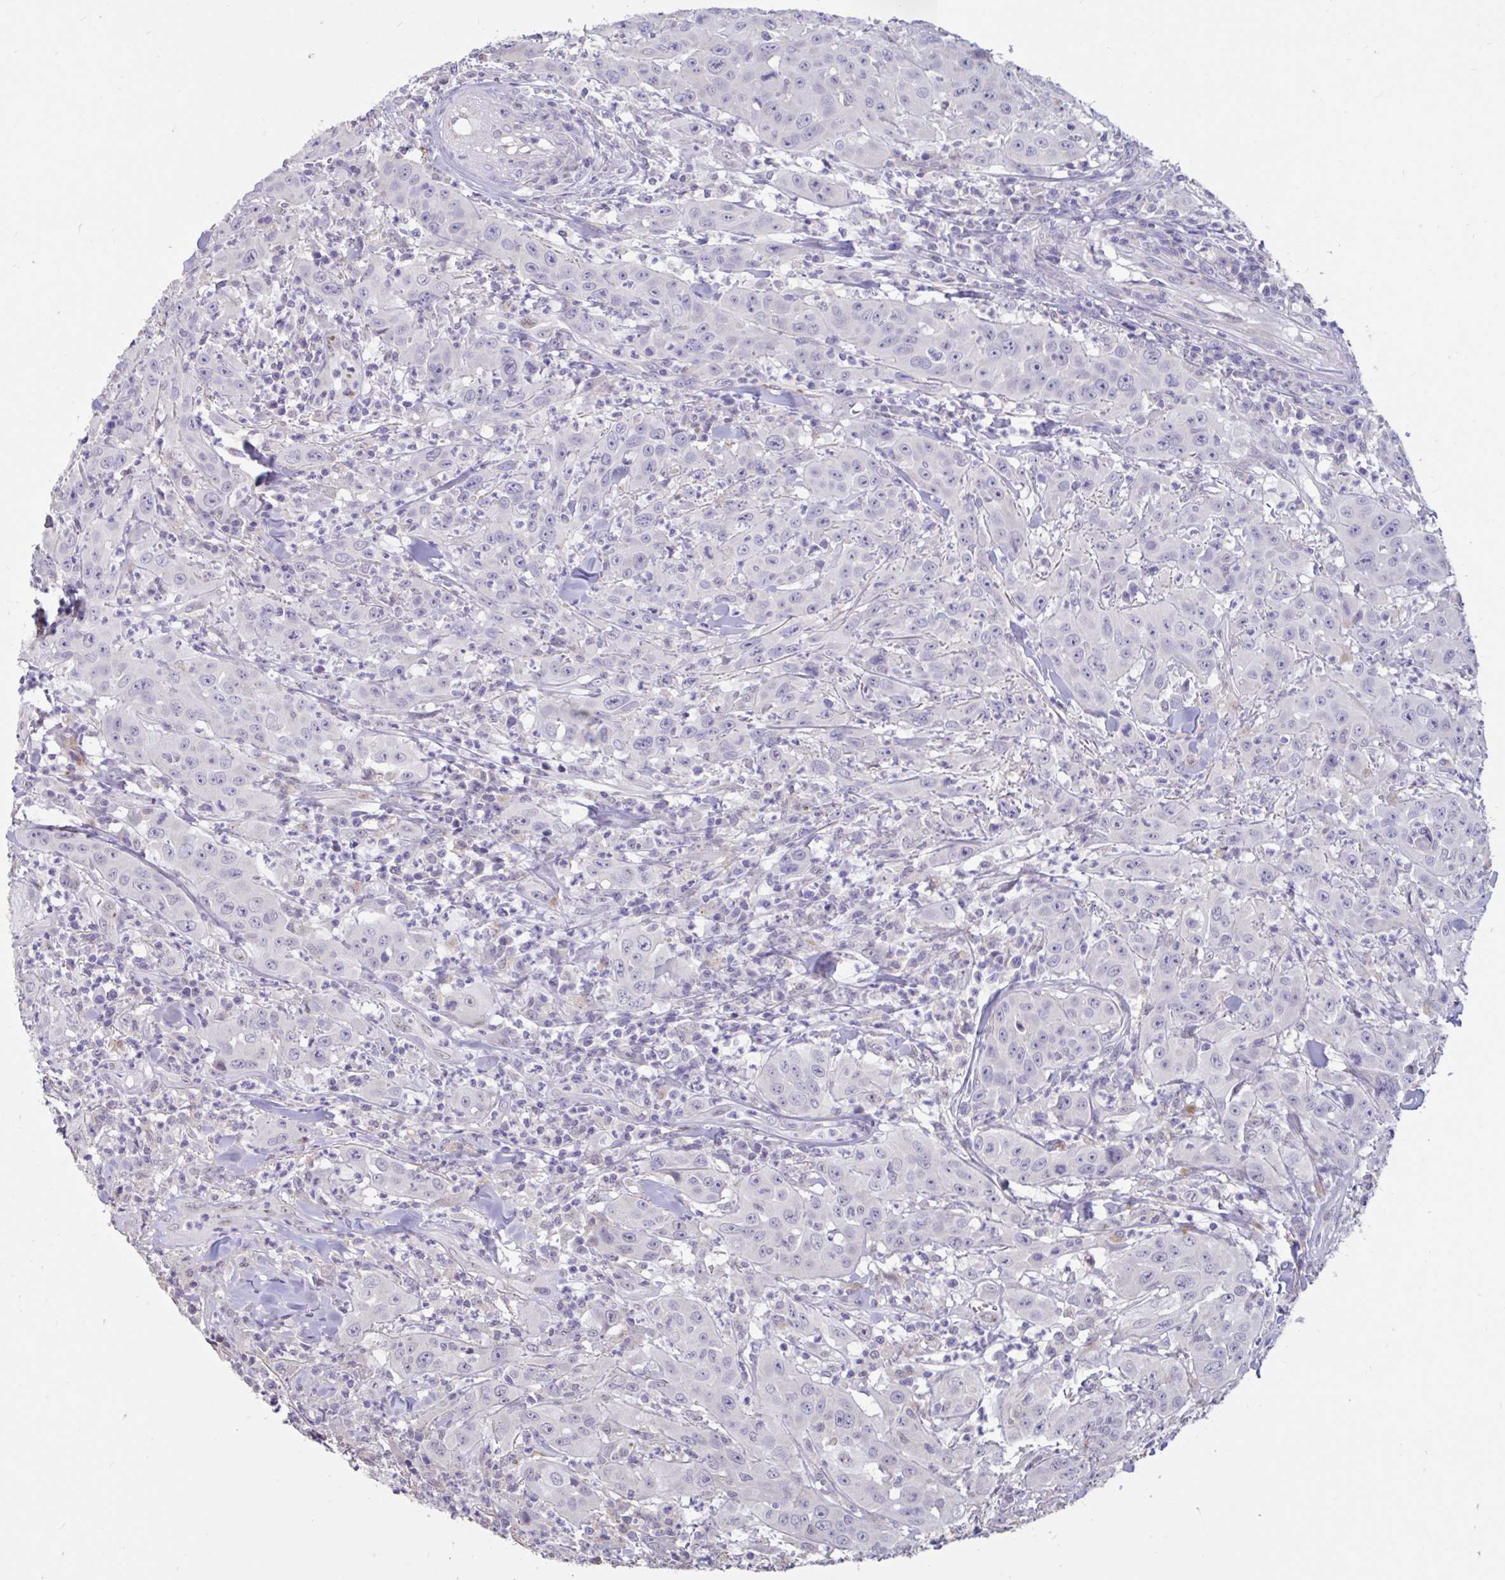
{"staining": {"intensity": "moderate", "quantity": "25%-75%", "location": "nuclear"}, "tissue": "head and neck cancer", "cell_type": "Tumor cells", "image_type": "cancer", "snomed": [{"axis": "morphology", "description": "Squamous cell carcinoma, NOS"}, {"axis": "topography", "description": "Skin"}, {"axis": "topography", "description": "Head-Neck"}], "caption": "Immunohistochemistry image of neoplastic tissue: human head and neck cancer (squamous cell carcinoma) stained using immunohistochemistry exhibits medium levels of moderate protein expression localized specifically in the nuclear of tumor cells, appearing as a nuclear brown color.", "gene": "DDX39A", "patient": {"sex": "male", "age": 80}}